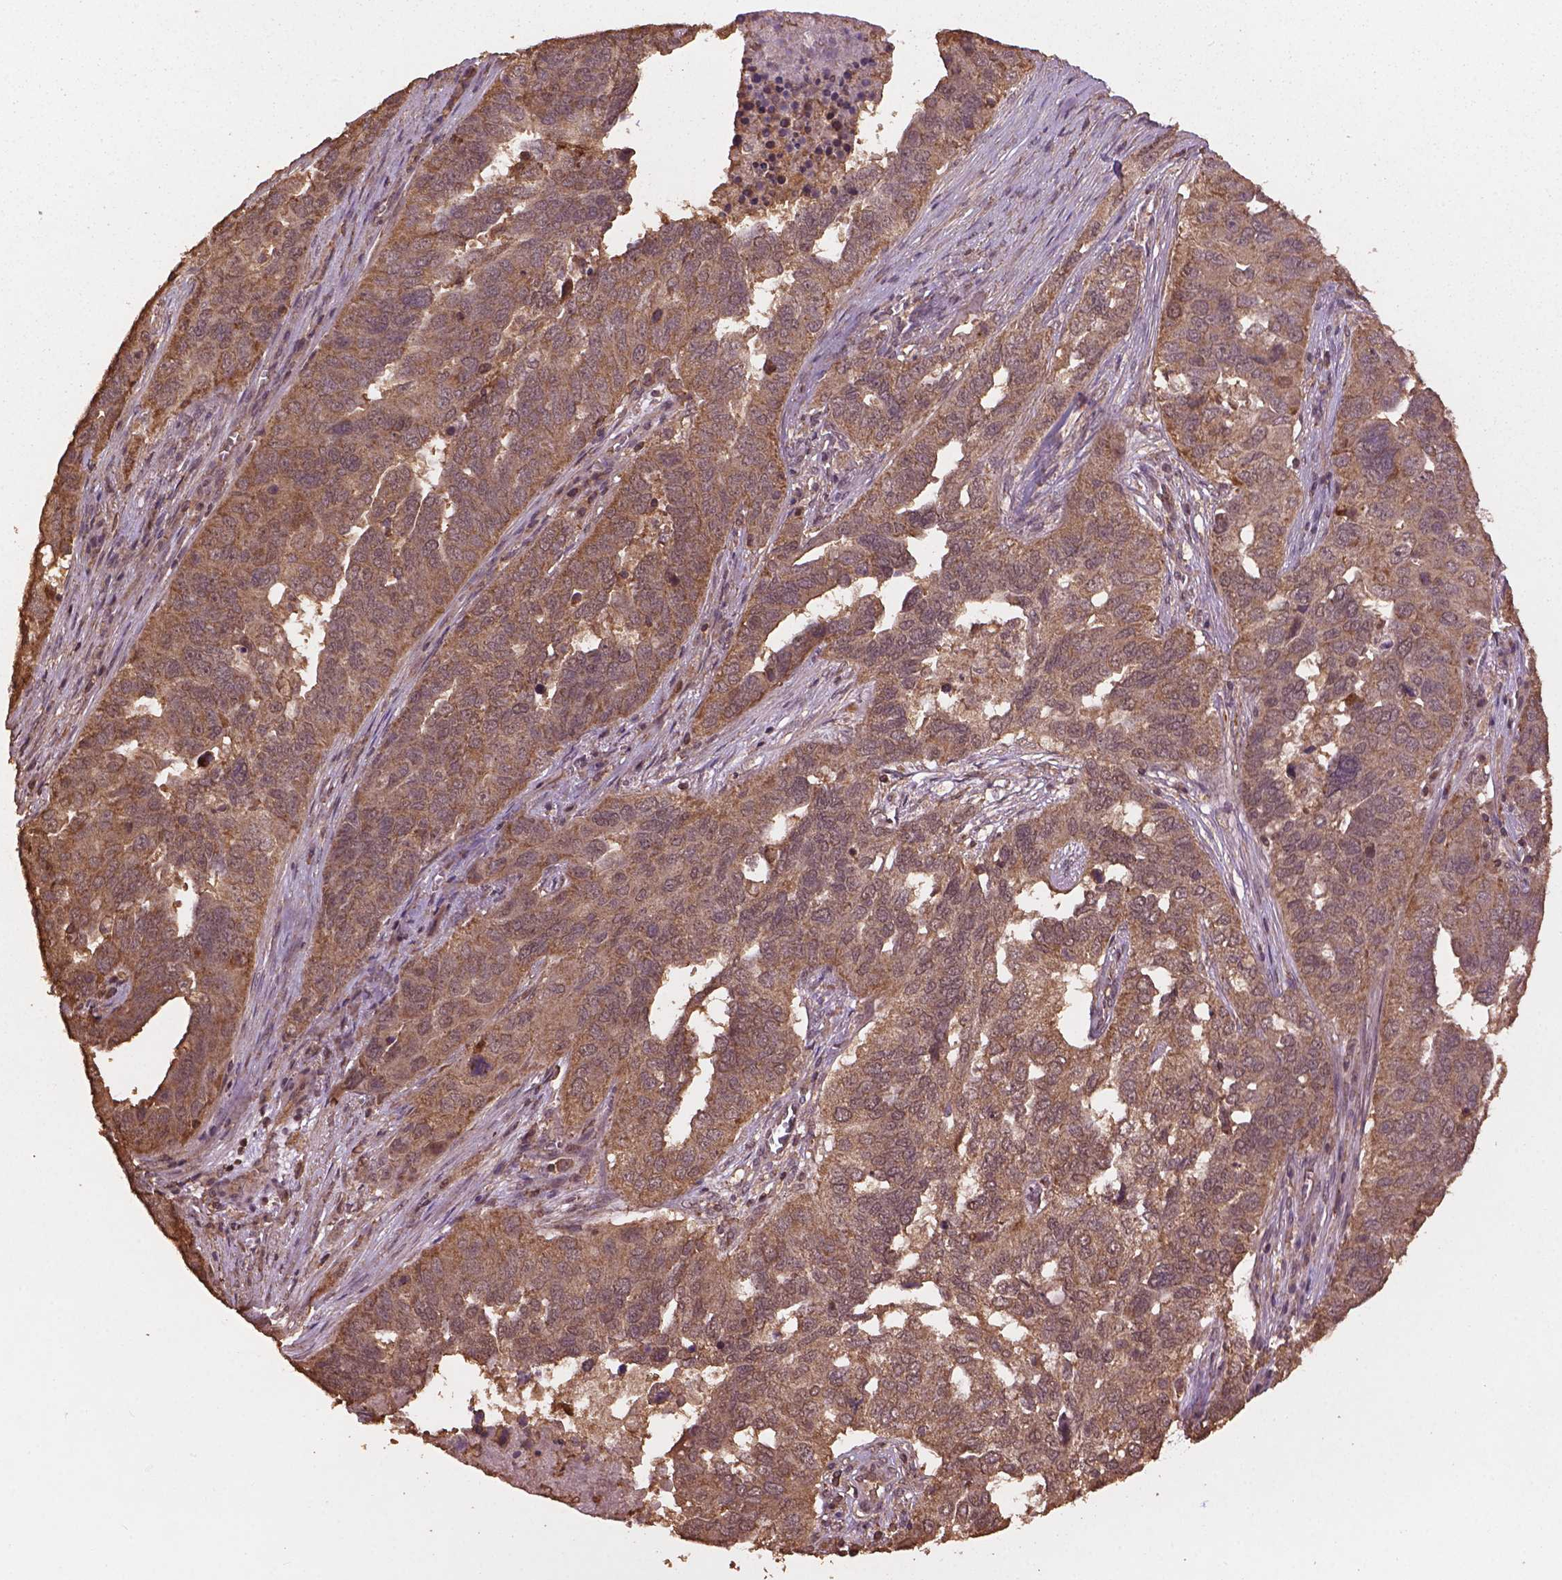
{"staining": {"intensity": "moderate", "quantity": ">75%", "location": "cytoplasmic/membranous,nuclear"}, "tissue": "ovarian cancer", "cell_type": "Tumor cells", "image_type": "cancer", "snomed": [{"axis": "morphology", "description": "Carcinoma, endometroid"}, {"axis": "topography", "description": "Soft tissue"}, {"axis": "topography", "description": "Ovary"}], "caption": "This image exhibits immunohistochemistry (IHC) staining of ovarian cancer (endometroid carcinoma), with medium moderate cytoplasmic/membranous and nuclear expression in approximately >75% of tumor cells.", "gene": "BABAM1", "patient": {"sex": "female", "age": 52}}